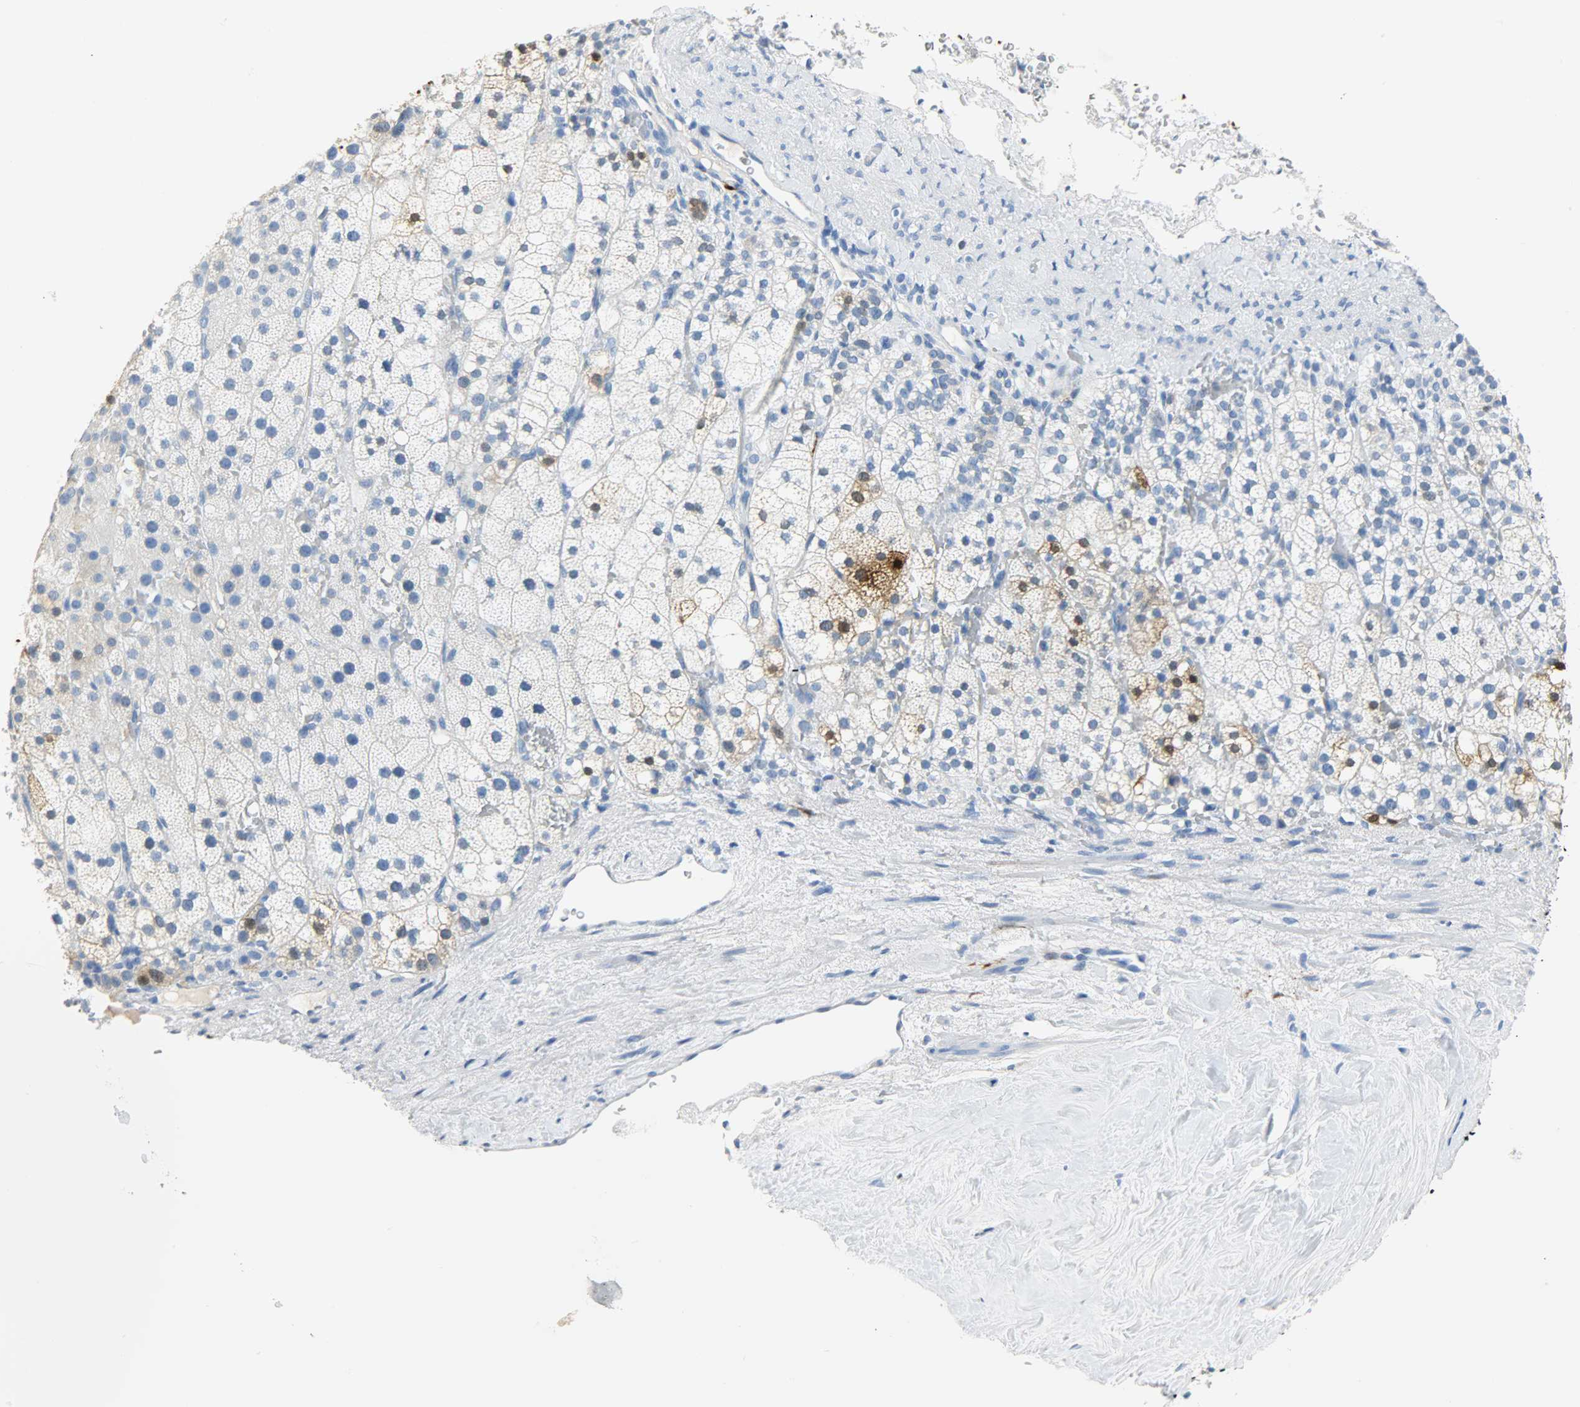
{"staining": {"intensity": "negative", "quantity": "none", "location": "none"}, "tissue": "adrenal gland", "cell_type": "Glandular cells", "image_type": "normal", "snomed": [{"axis": "morphology", "description": "Normal tissue, NOS"}, {"axis": "topography", "description": "Adrenal gland"}], "caption": "Immunohistochemical staining of normal human adrenal gland demonstrates no significant staining in glandular cells. (Brightfield microscopy of DAB (3,3'-diaminobenzidine) immunohistochemistry at high magnification).", "gene": "CA3", "patient": {"sex": "male", "age": 35}}